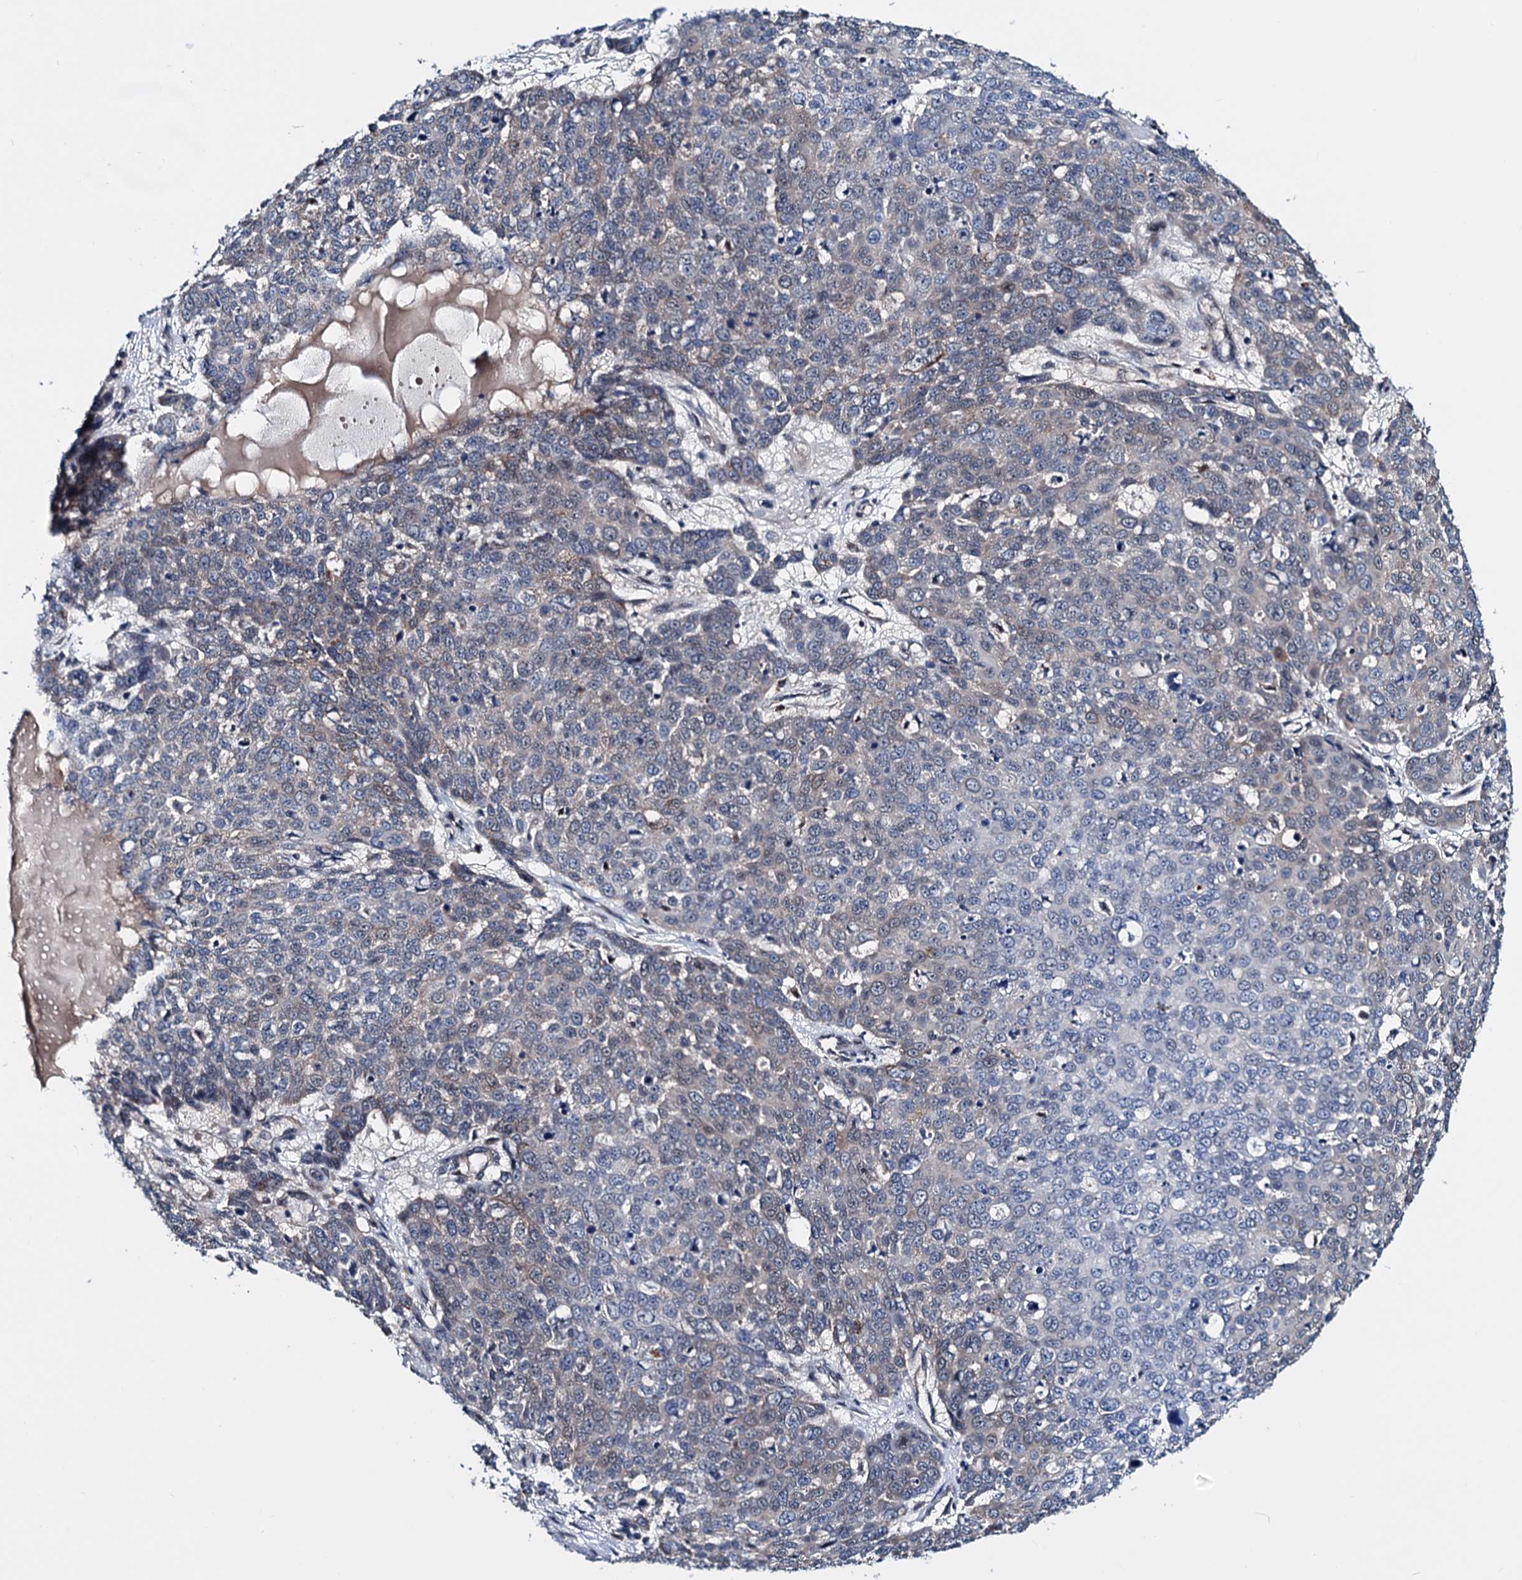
{"staining": {"intensity": "weak", "quantity": "<25%", "location": "cytoplasmic/membranous"}, "tissue": "skin cancer", "cell_type": "Tumor cells", "image_type": "cancer", "snomed": [{"axis": "morphology", "description": "Squamous cell carcinoma, NOS"}, {"axis": "topography", "description": "Skin"}], "caption": "High power microscopy image of an immunohistochemistry (IHC) histopathology image of skin cancer, revealing no significant expression in tumor cells. Nuclei are stained in blue.", "gene": "COA4", "patient": {"sex": "male", "age": 71}}